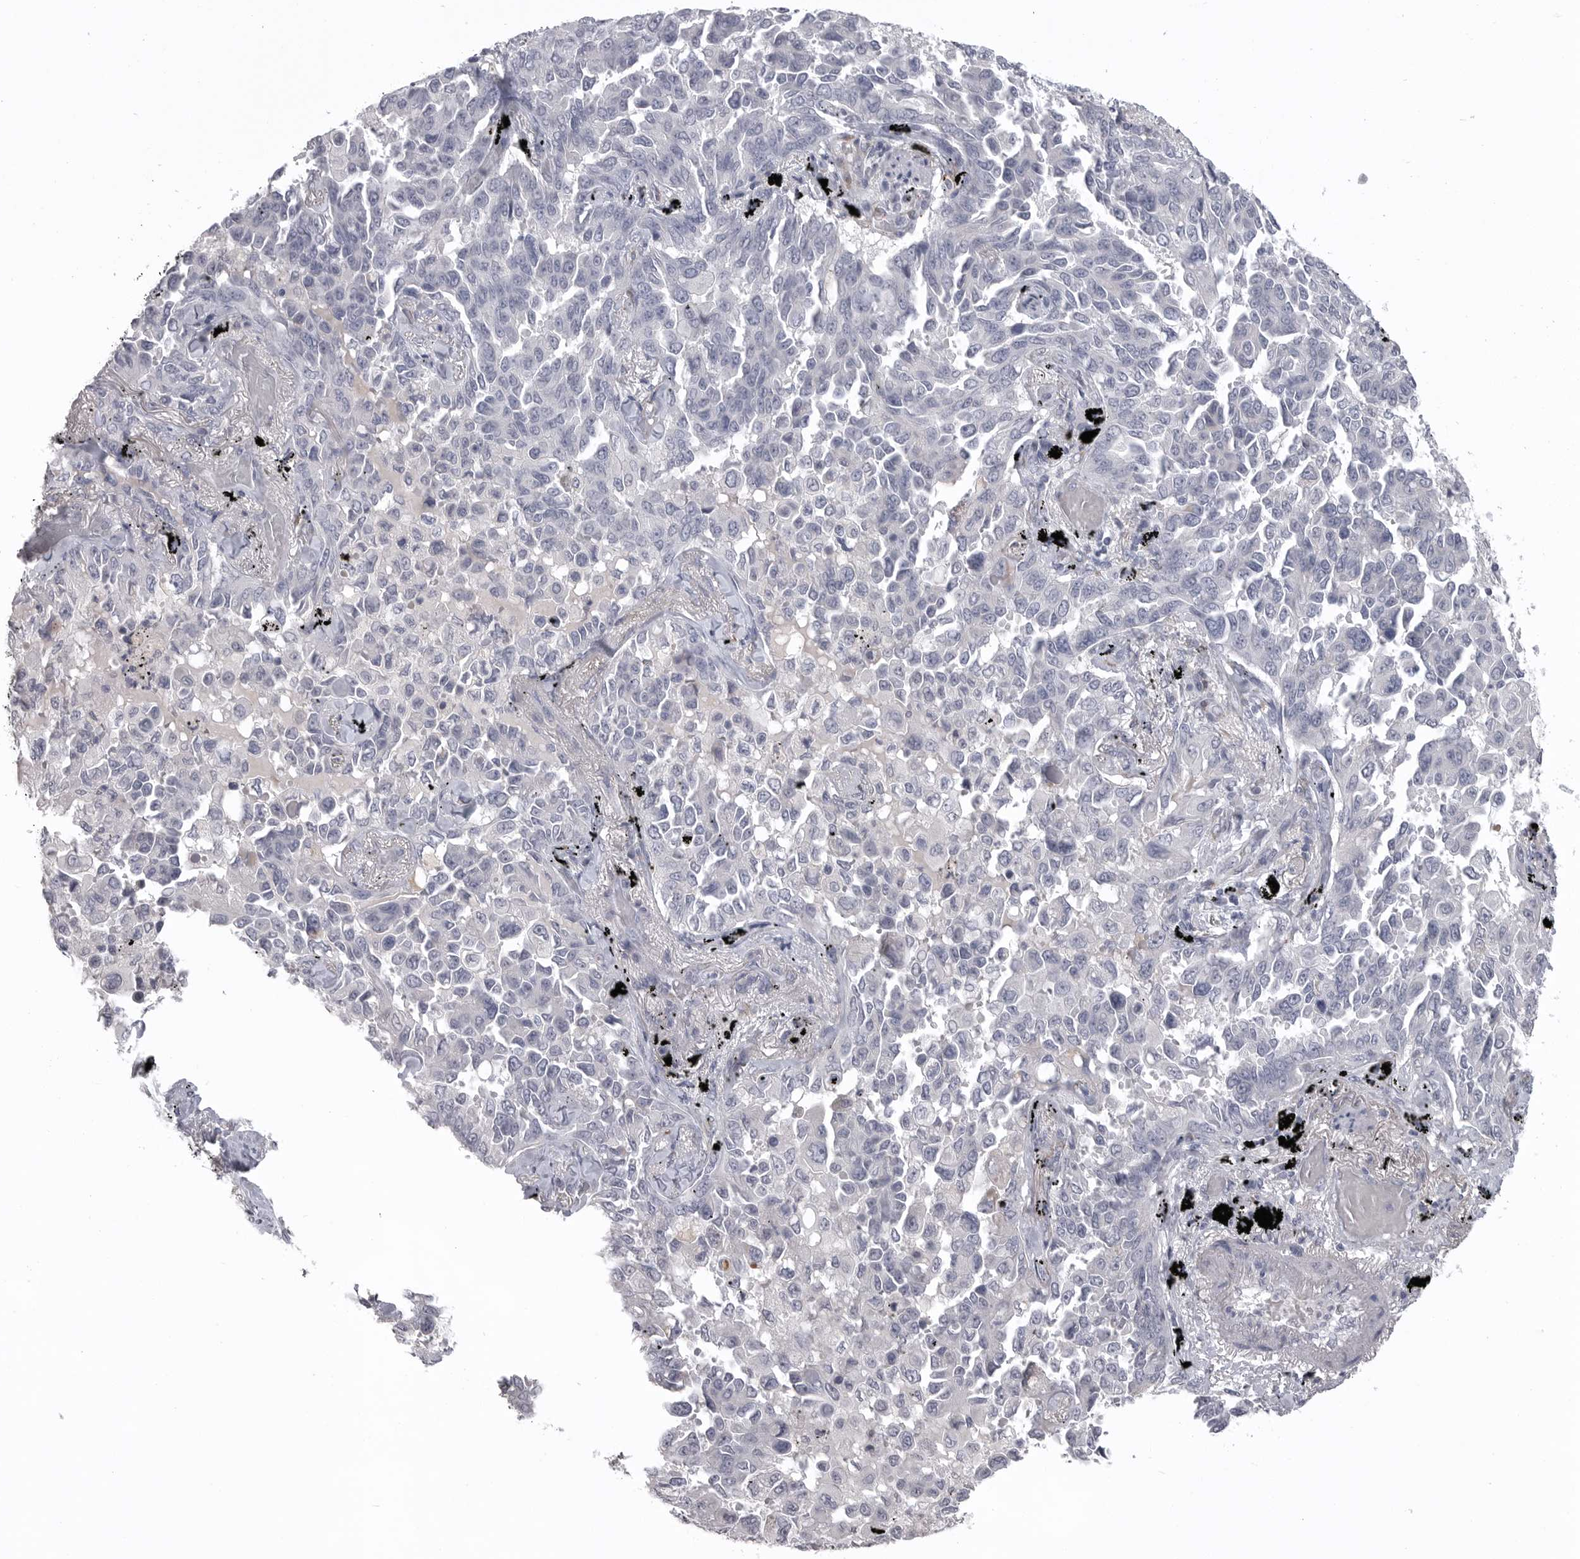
{"staining": {"intensity": "negative", "quantity": "none", "location": "none"}, "tissue": "lung cancer", "cell_type": "Tumor cells", "image_type": "cancer", "snomed": [{"axis": "morphology", "description": "Adenocarcinoma, NOS"}, {"axis": "topography", "description": "Lung"}], "caption": "Adenocarcinoma (lung) was stained to show a protein in brown. There is no significant expression in tumor cells.", "gene": "SERPING1", "patient": {"sex": "female", "age": 67}}